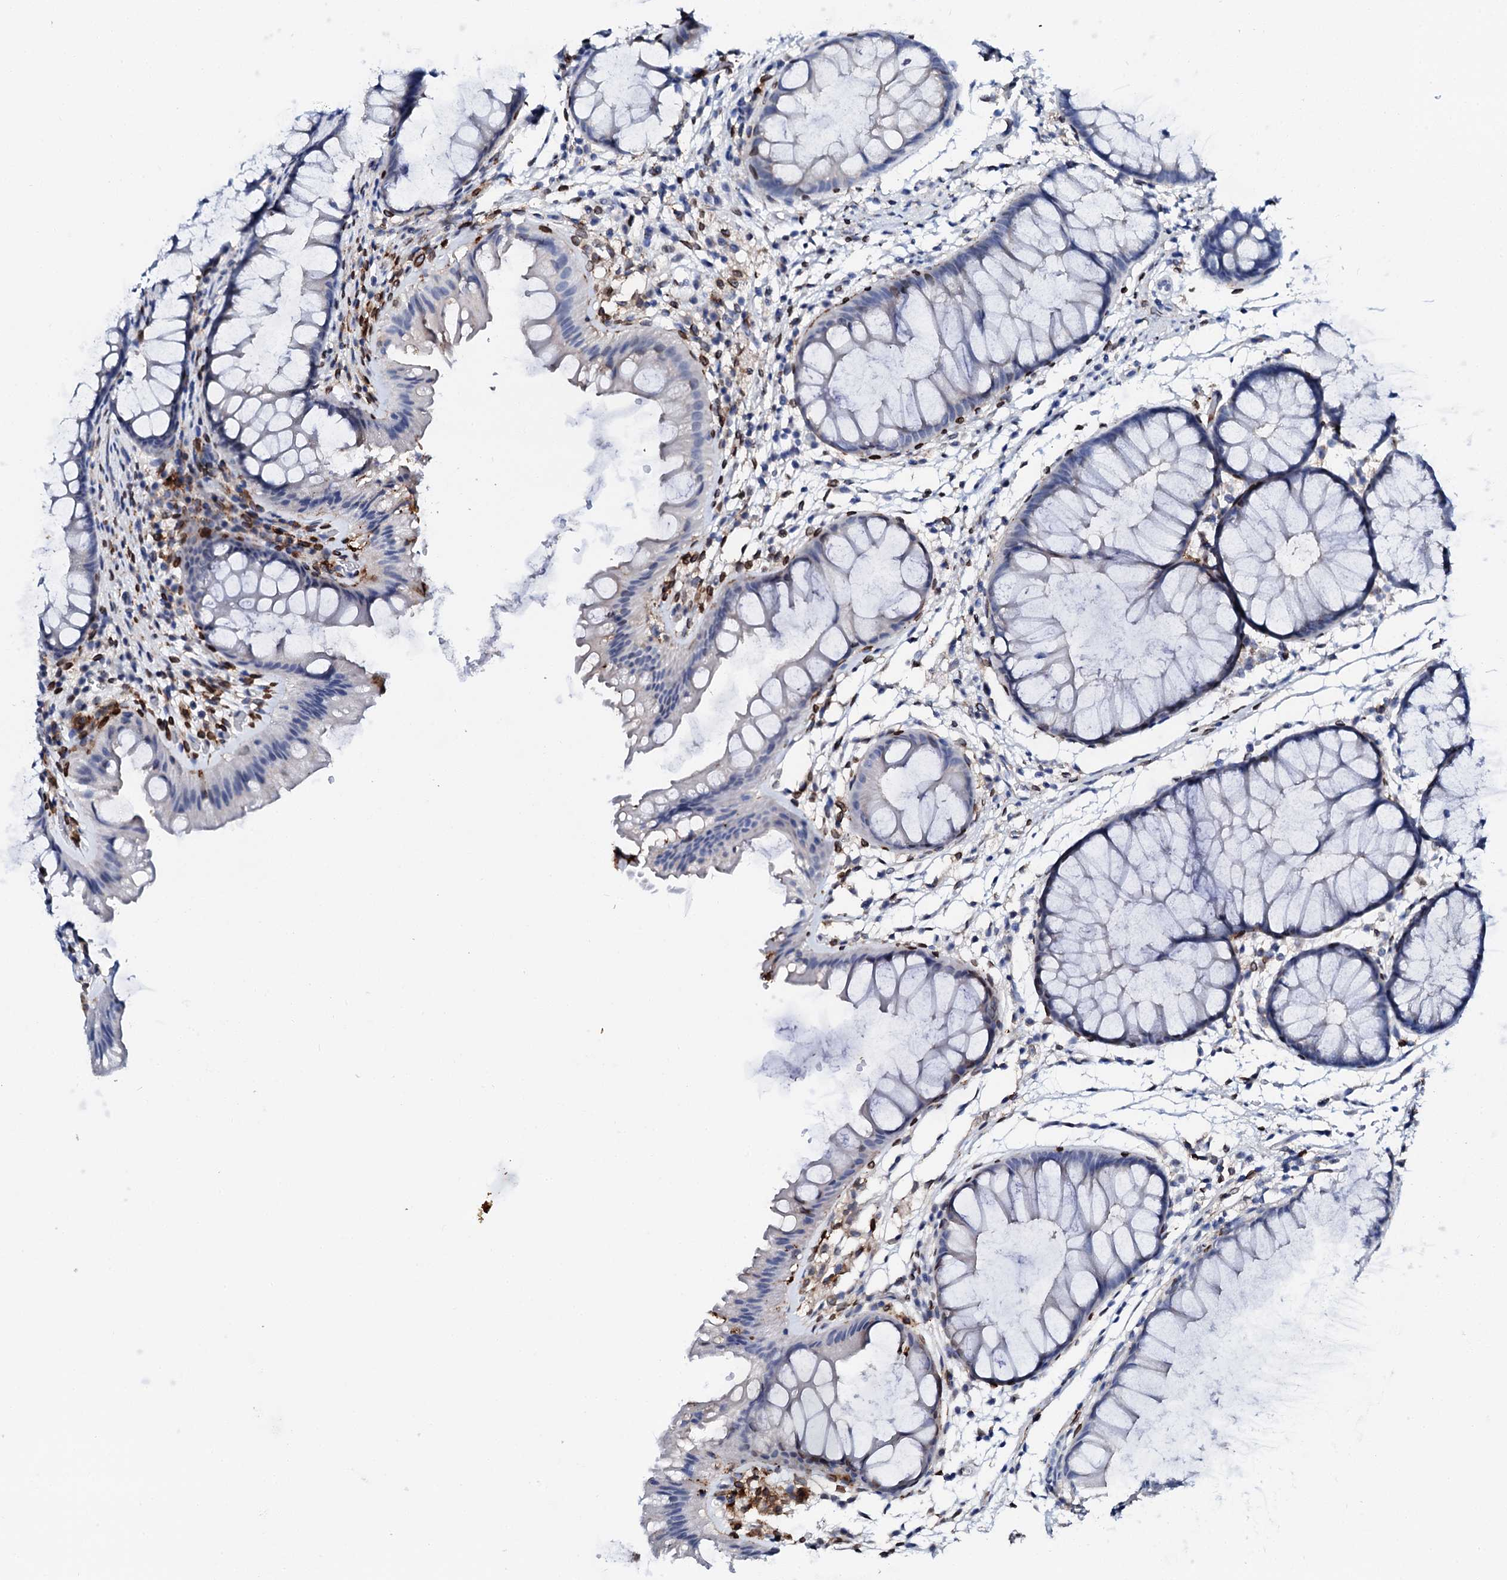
{"staining": {"intensity": "negative", "quantity": "none", "location": "none"}, "tissue": "colon", "cell_type": "Glandular cells", "image_type": "normal", "snomed": [{"axis": "morphology", "description": "Normal tissue, NOS"}, {"axis": "topography", "description": "Colon"}], "caption": "An immunohistochemistry (IHC) photomicrograph of unremarkable colon is shown. There is no staining in glandular cells of colon. (Brightfield microscopy of DAB immunohistochemistry at high magnification).", "gene": "MED13L", "patient": {"sex": "female", "age": 62}}